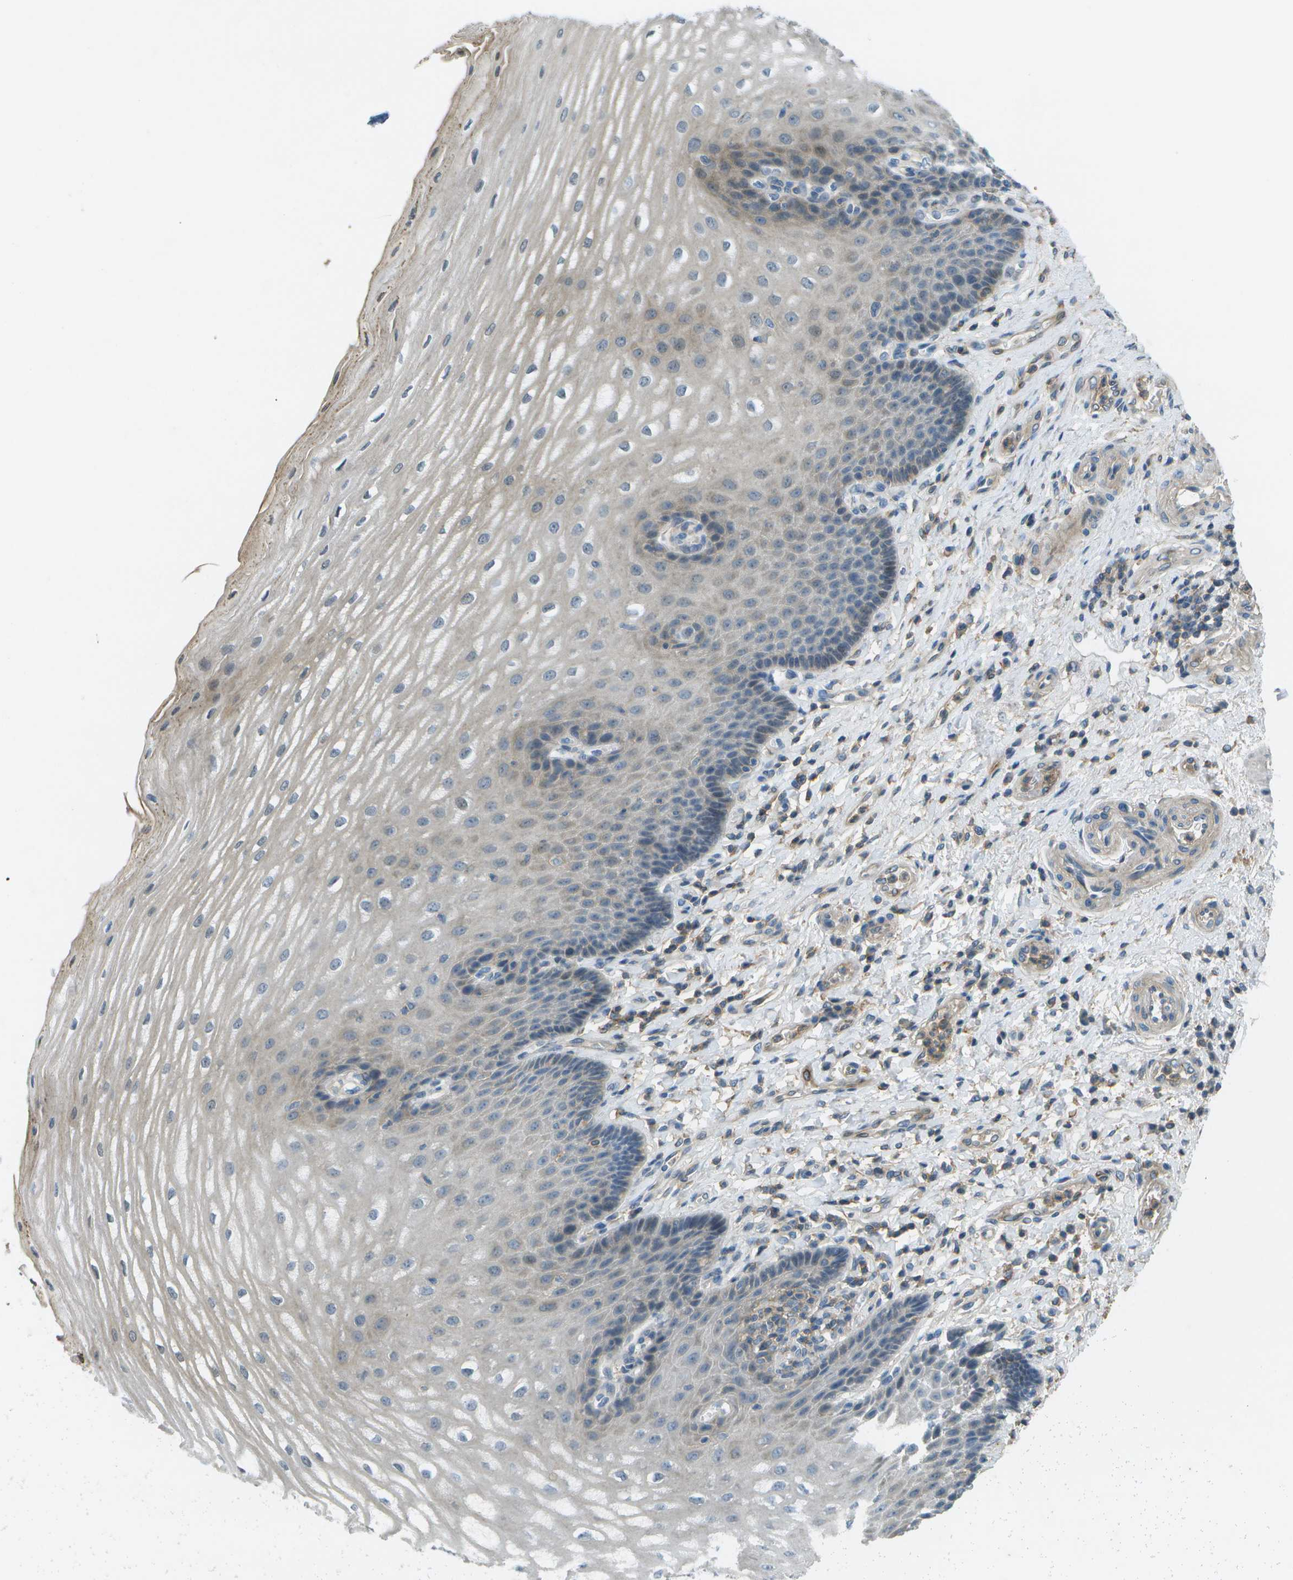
{"staining": {"intensity": "weak", "quantity": "<25%", "location": "cytoplasmic/membranous"}, "tissue": "esophagus", "cell_type": "Squamous epithelial cells", "image_type": "normal", "snomed": [{"axis": "morphology", "description": "Normal tissue, NOS"}, {"axis": "topography", "description": "Esophagus"}], "caption": "IHC of normal esophagus demonstrates no expression in squamous epithelial cells.", "gene": "LRRC66", "patient": {"sex": "male", "age": 54}}